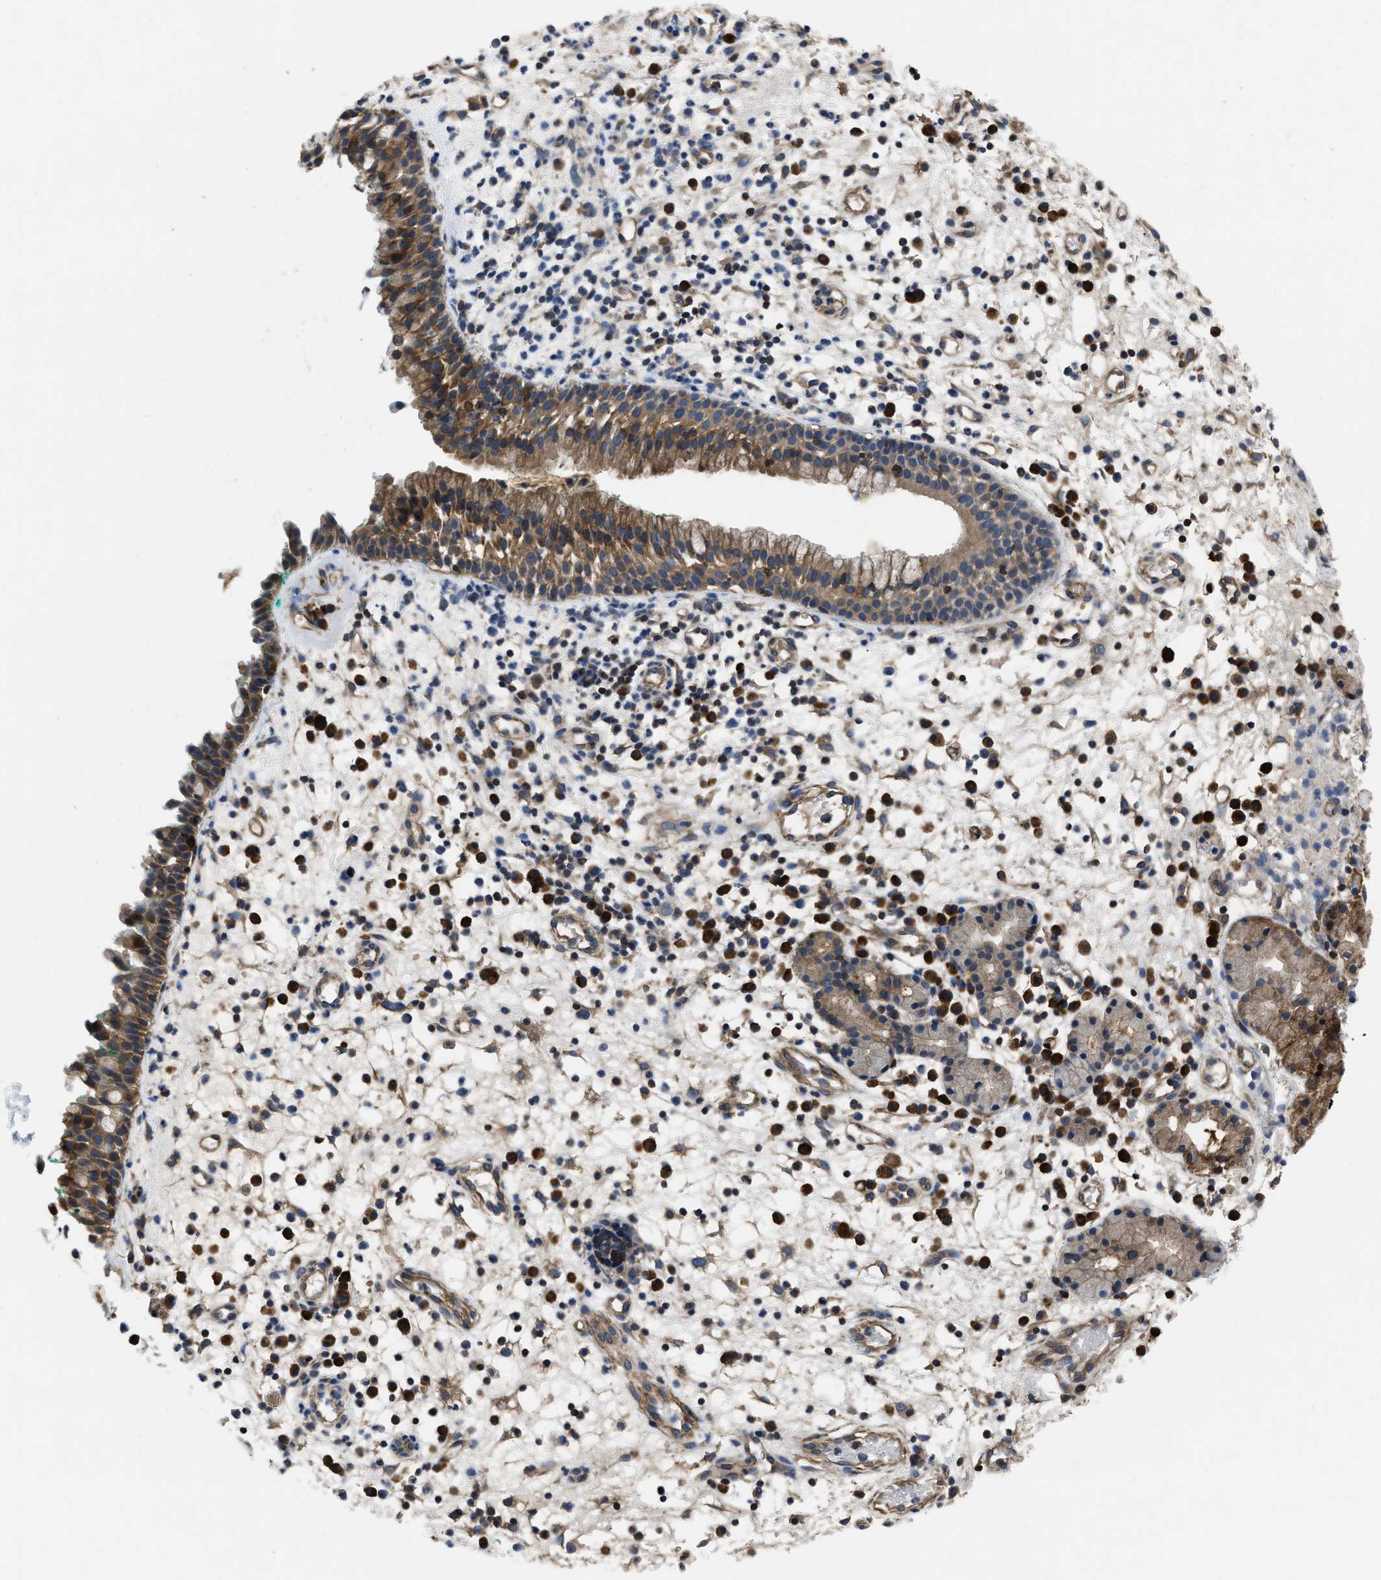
{"staining": {"intensity": "moderate", "quantity": ">75%", "location": "cytoplasmic/membranous"}, "tissue": "nasopharynx", "cell_type": "Respiratory epithelial cells", "image_type": "normal", "snomed": [{"axis": "morphology", "description": "Normal tissue, NOS"}, {"axis": "morphology", "description": "Basal cell carcinoma"}, {"axis": "topography", "description": "Cartilage tissue"}, {"axis": "topography", "description": "Nasopharynx"}, {"axis": "topography", "description": "Oral tissue"}], "caption": "Immunohistochemistry (IHC) histopathology image of unremarkable nasopharynx stained for a protein (brown), which demonstrates medium levels of moderate cytoplasmic/membranous positivity in approximately >75% of respiratory epithelial cells.", "gene": "YARS1", "patient": {"sex": "female", "age": 77}}